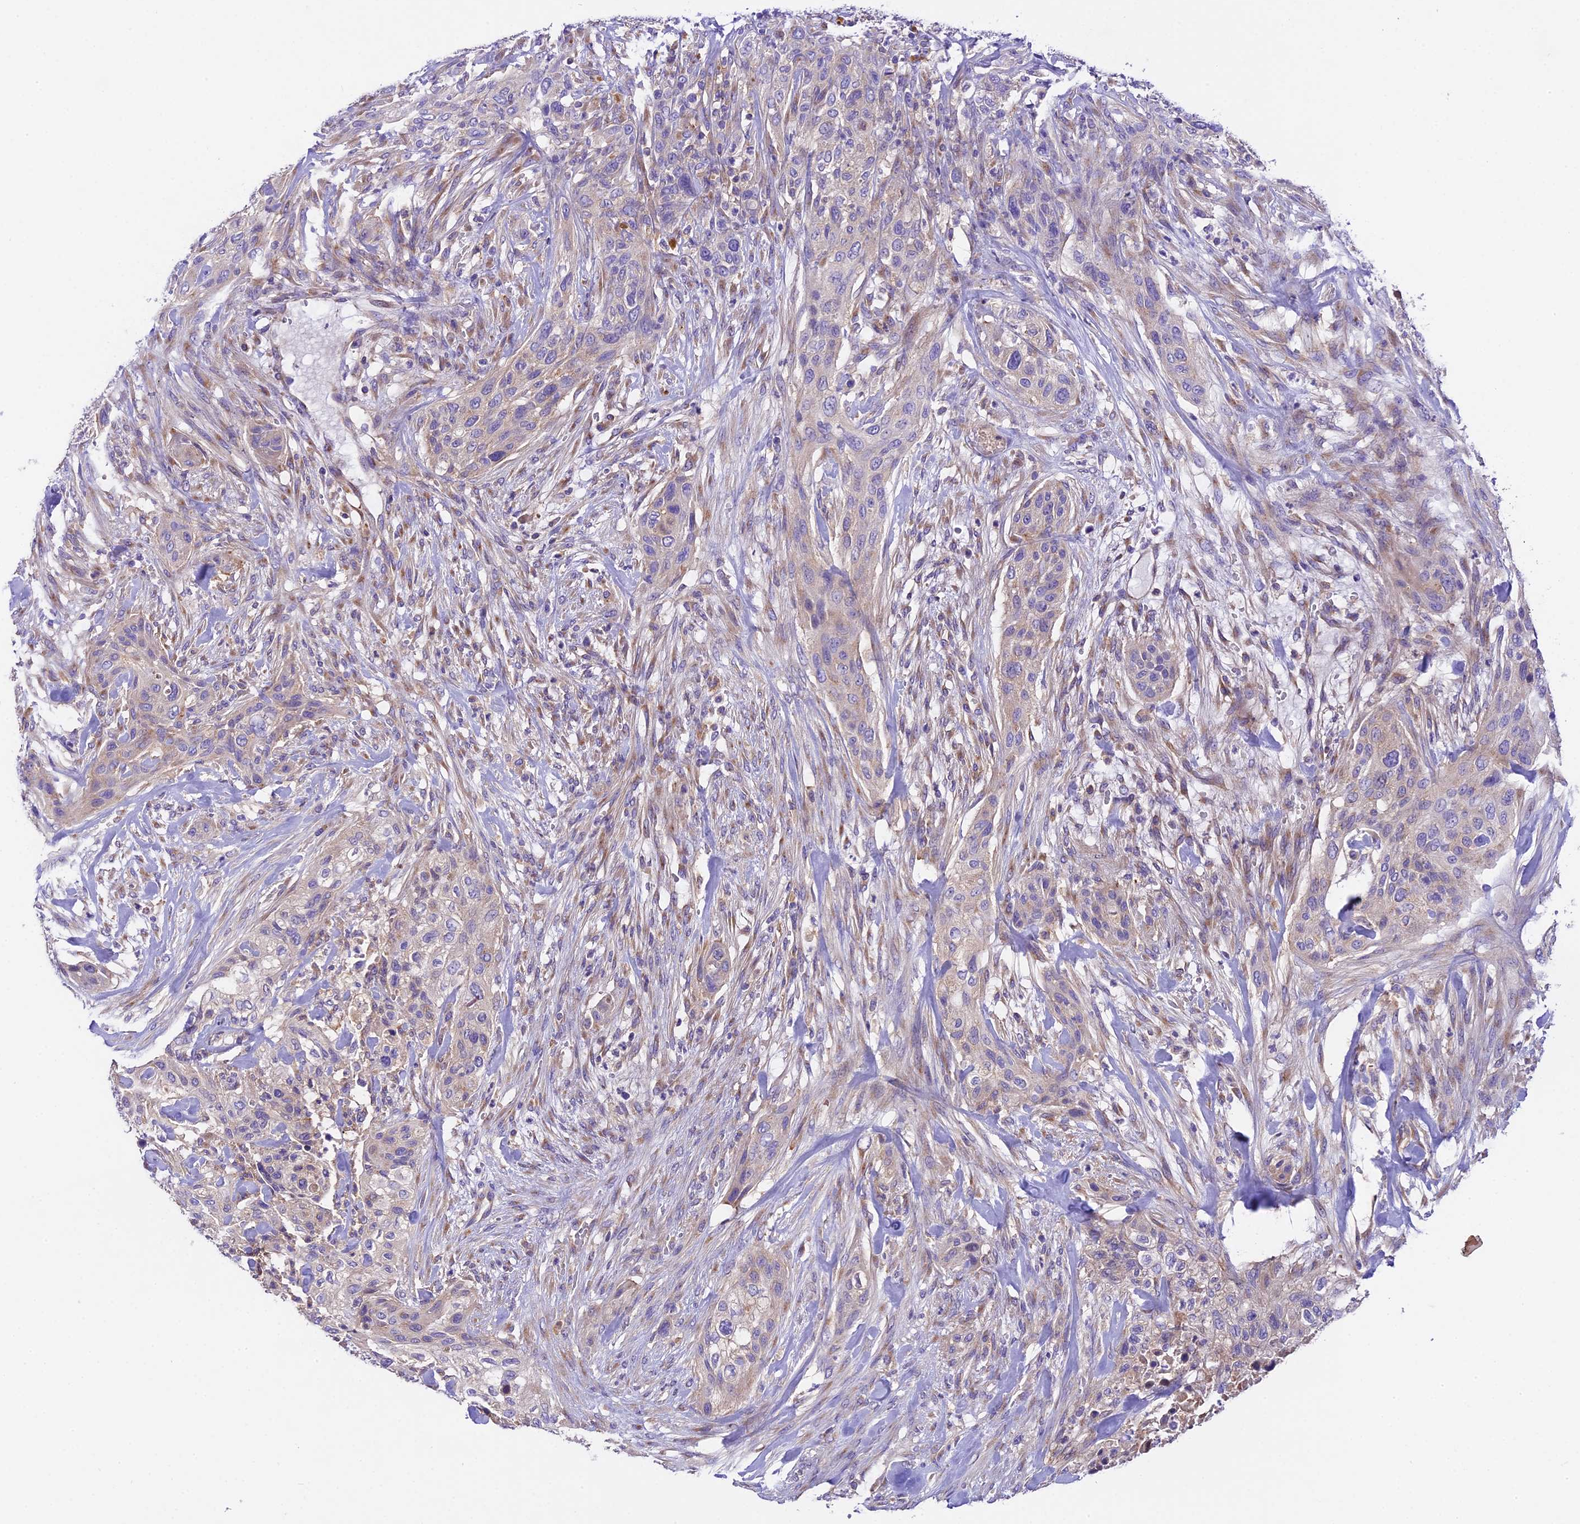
{"staining": {"intensity": "negative", "quantity": "none", "location": "none"}, "tissue": "urothelial cancer", "cell_type": "Tumor cells", "image_type": "cancer", "snomed": [{"axis": "morphology", "description": "Urothelial carcinoma, High grade"}, {"axis": "topography", "description": "Urinary bladder"}], "caption": "DAB (3,3'-diaminobenzidine) immunohistochemical staining of human high-grade urothelial carcinoma displays no significant expression in tumor cells.", "gene": "PEMT", "patient": {"sex": "male", "age": 35}}